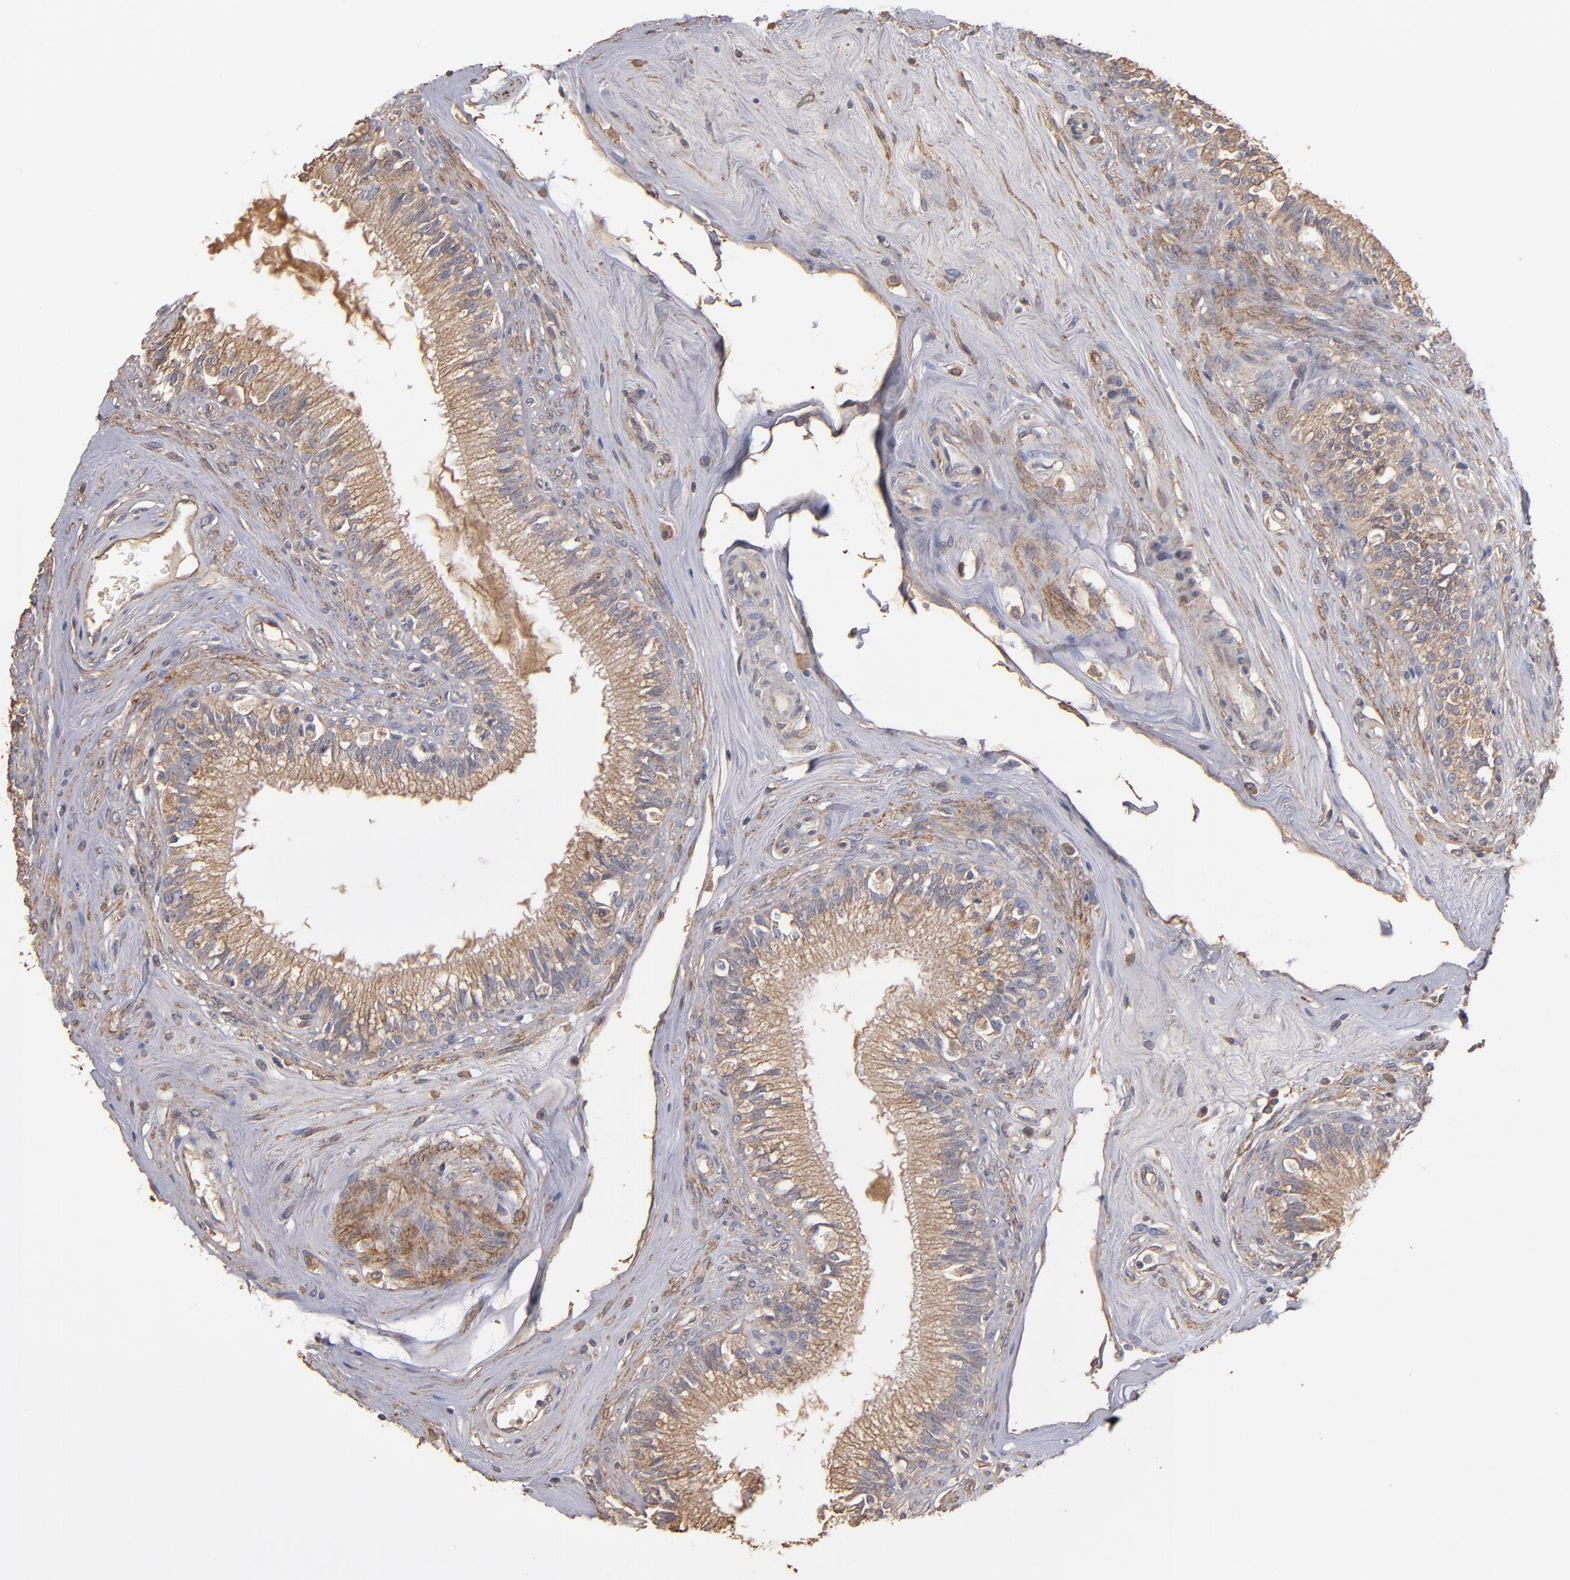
{"staining": {"intensity": "weak", "quantity": ">75%", "location": "cytoplasmic/membranous"}, "tissue": "epididymis", "cell_type": "Glandular cells", "image_type": "normal", "snomed": [{"axis": "morphology", "description": "Normal tissue, NOS"}, {"axis": "morphology", "description": "Inflammation, NOS"}, {"axis": "topography", "description": "Epididymis"}], "caption": "Protein staining shows weak cytoplasmic/membranous positivity in about >75% of glandular cells in normal epididymis. Nuclei are stained in blue.", "gene": "DMD", "patient": {"sex": "male", "age": 84}}